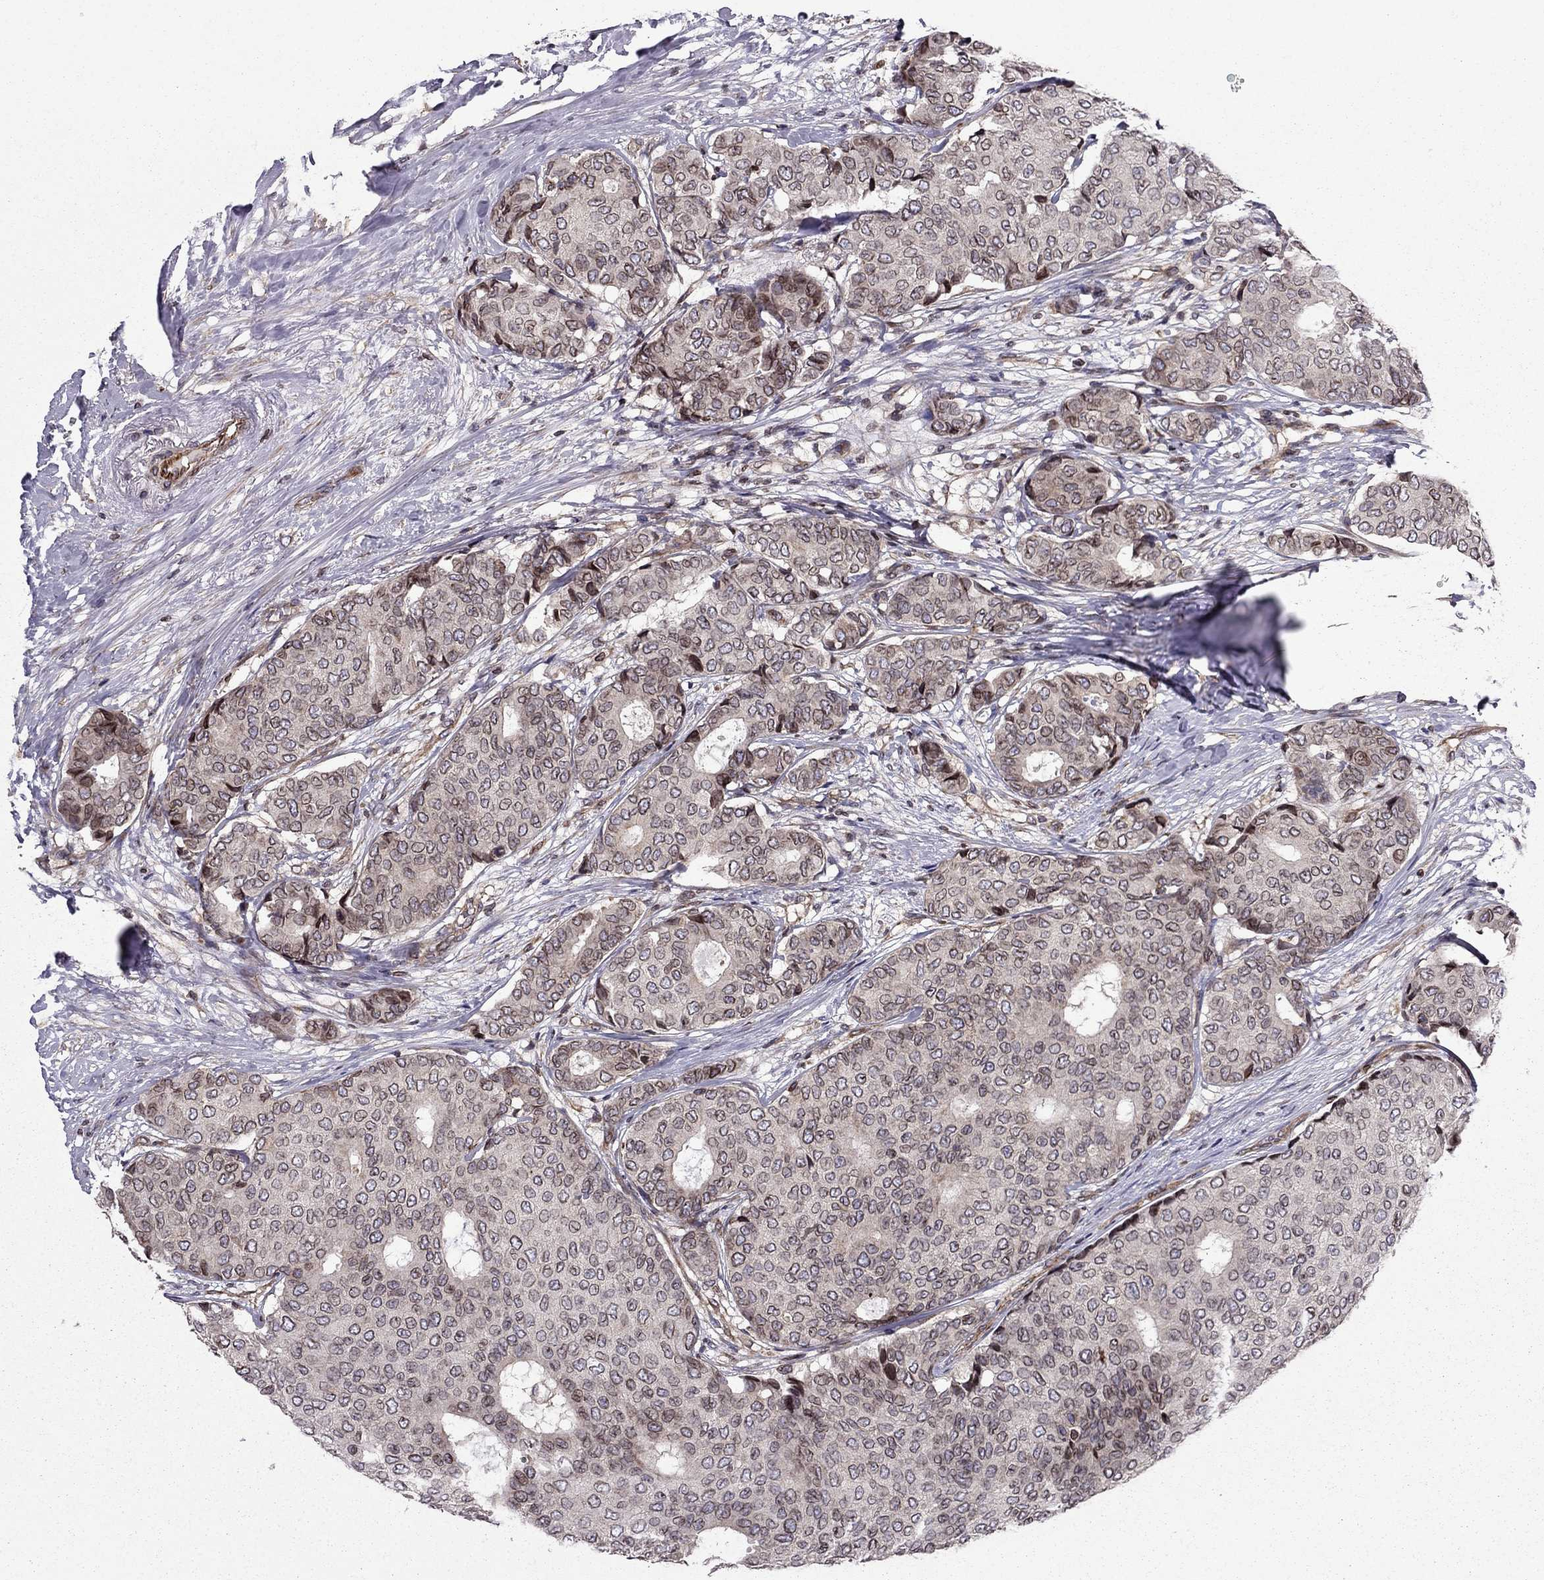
{"staining": {"intensity": "weak", "quantity": ">75%", "location": "cytoplasmic/membranous"}, "tissue": "breast cancer", "cell_type": "Tumor cells", "image_type": "cancer", "snomed": [{"axis": "morphology", "description": "Duct carcinoma"}, {"axis": "topography", "description": "Breast"}], "caption": "Breast cancer (intraductal carcinoma) was stained to show a protein in brown. There is low levels of weak cytoplasmic/membranous staining in about >75% of tumor cells.", "gene": "CDC42BPA", "patient": {"sex": "female", "age": 75}}